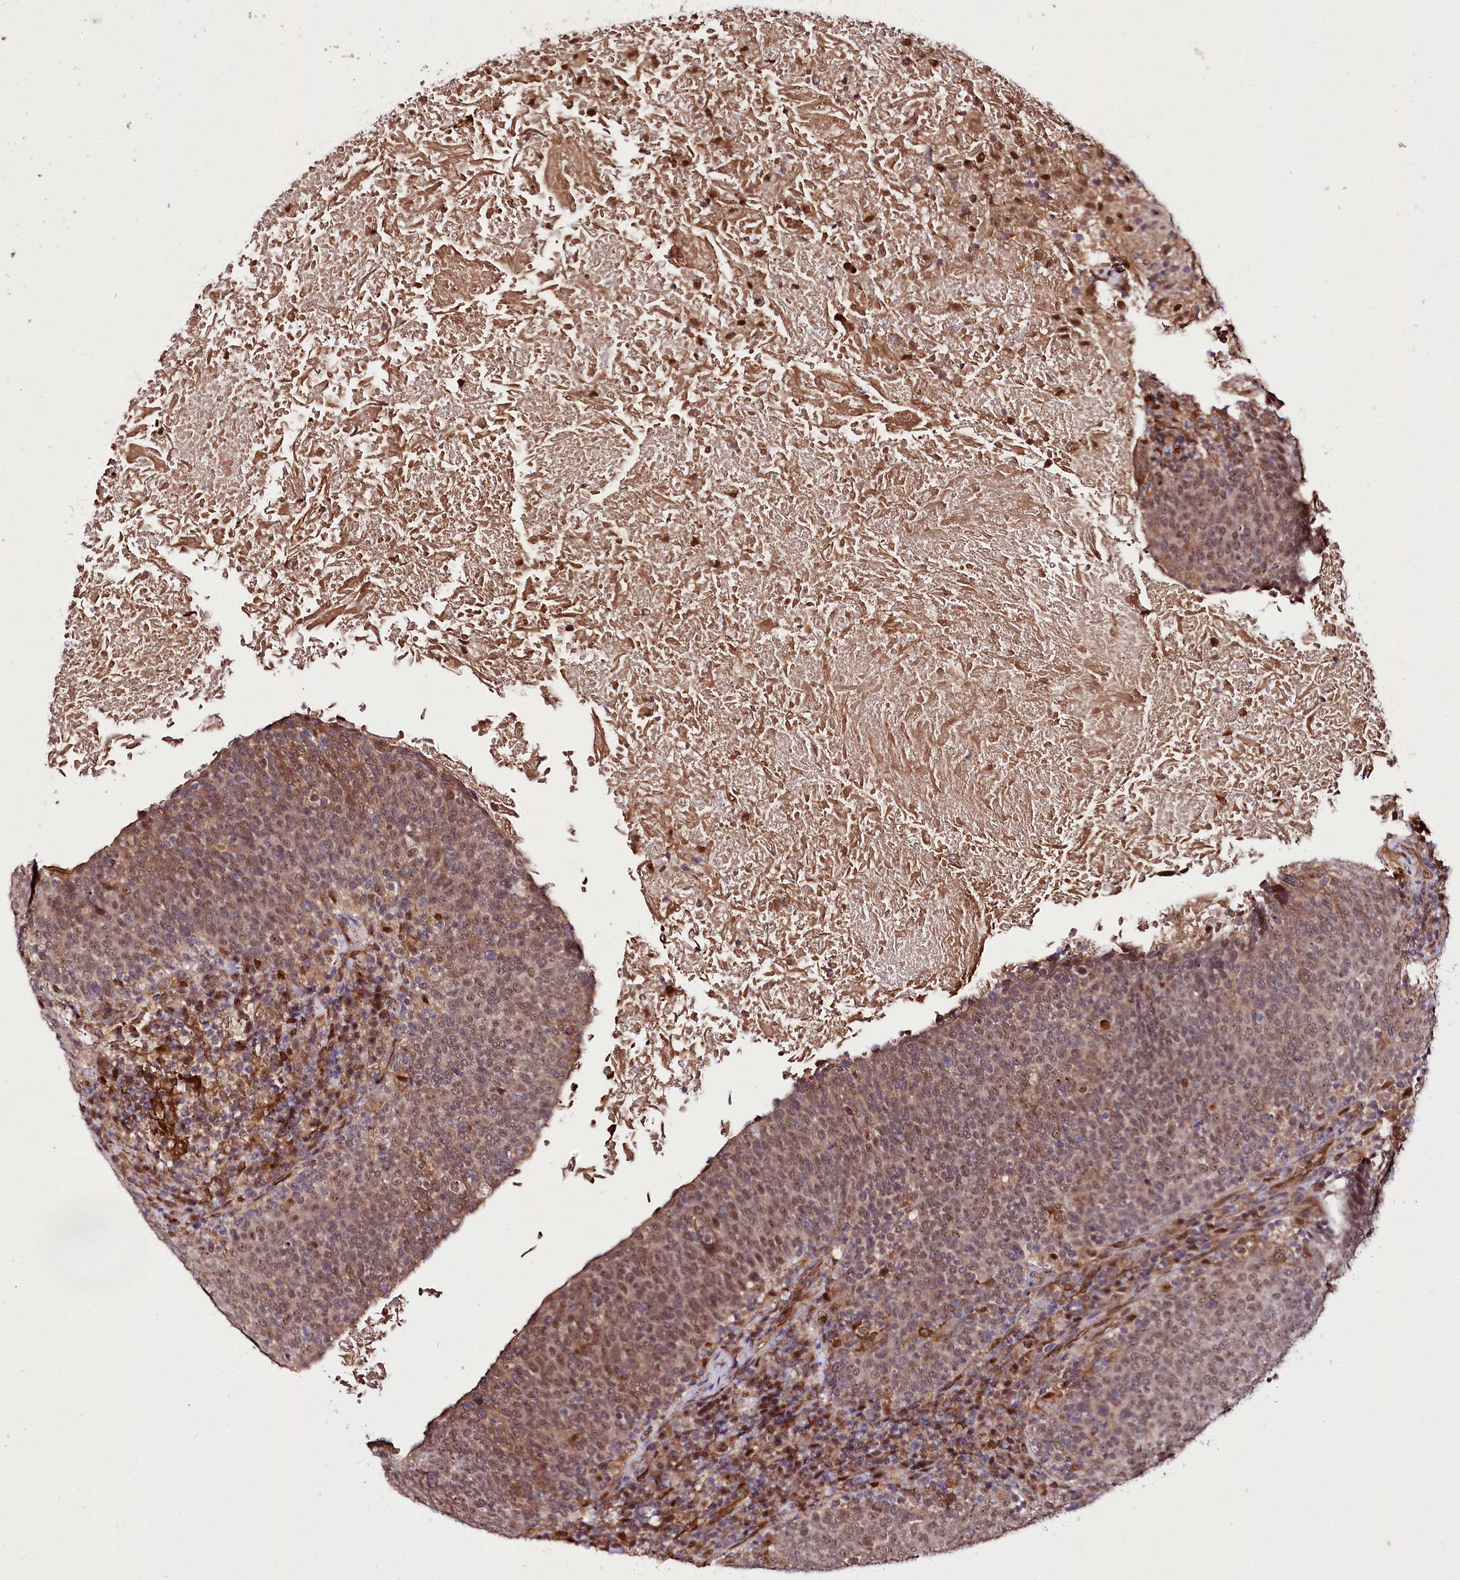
{"staining": {"intensity": "moderate", "quantity": ">75%", "location": "nuclear"}, "tissue": "head and neck cancer", "cell_type": "Tumor cells", "image_type": "cancer", "snomed": [{"axis": "morphology", "description": "Squamous cell carcinoma, NOS"}, {"axis": "morphology", "description": "Squamous cell carcinoma, metastatic, NOS"}, {"axis": "topography", "description": "Lymph node"}, {"axis": "topography", "description": "Head-Neck"}], "caption": "Head and neck cancer (metastatic squamous cell carcinoma) stained for a protein reveals moderate nuclear positivity in tumor cells. Immunohistochemistry (ihc) stains the protein of interest in brown and the nuclei are stained blue.", "gene": "GNL3L", "patient": {"sex": "male", "age": 62}}